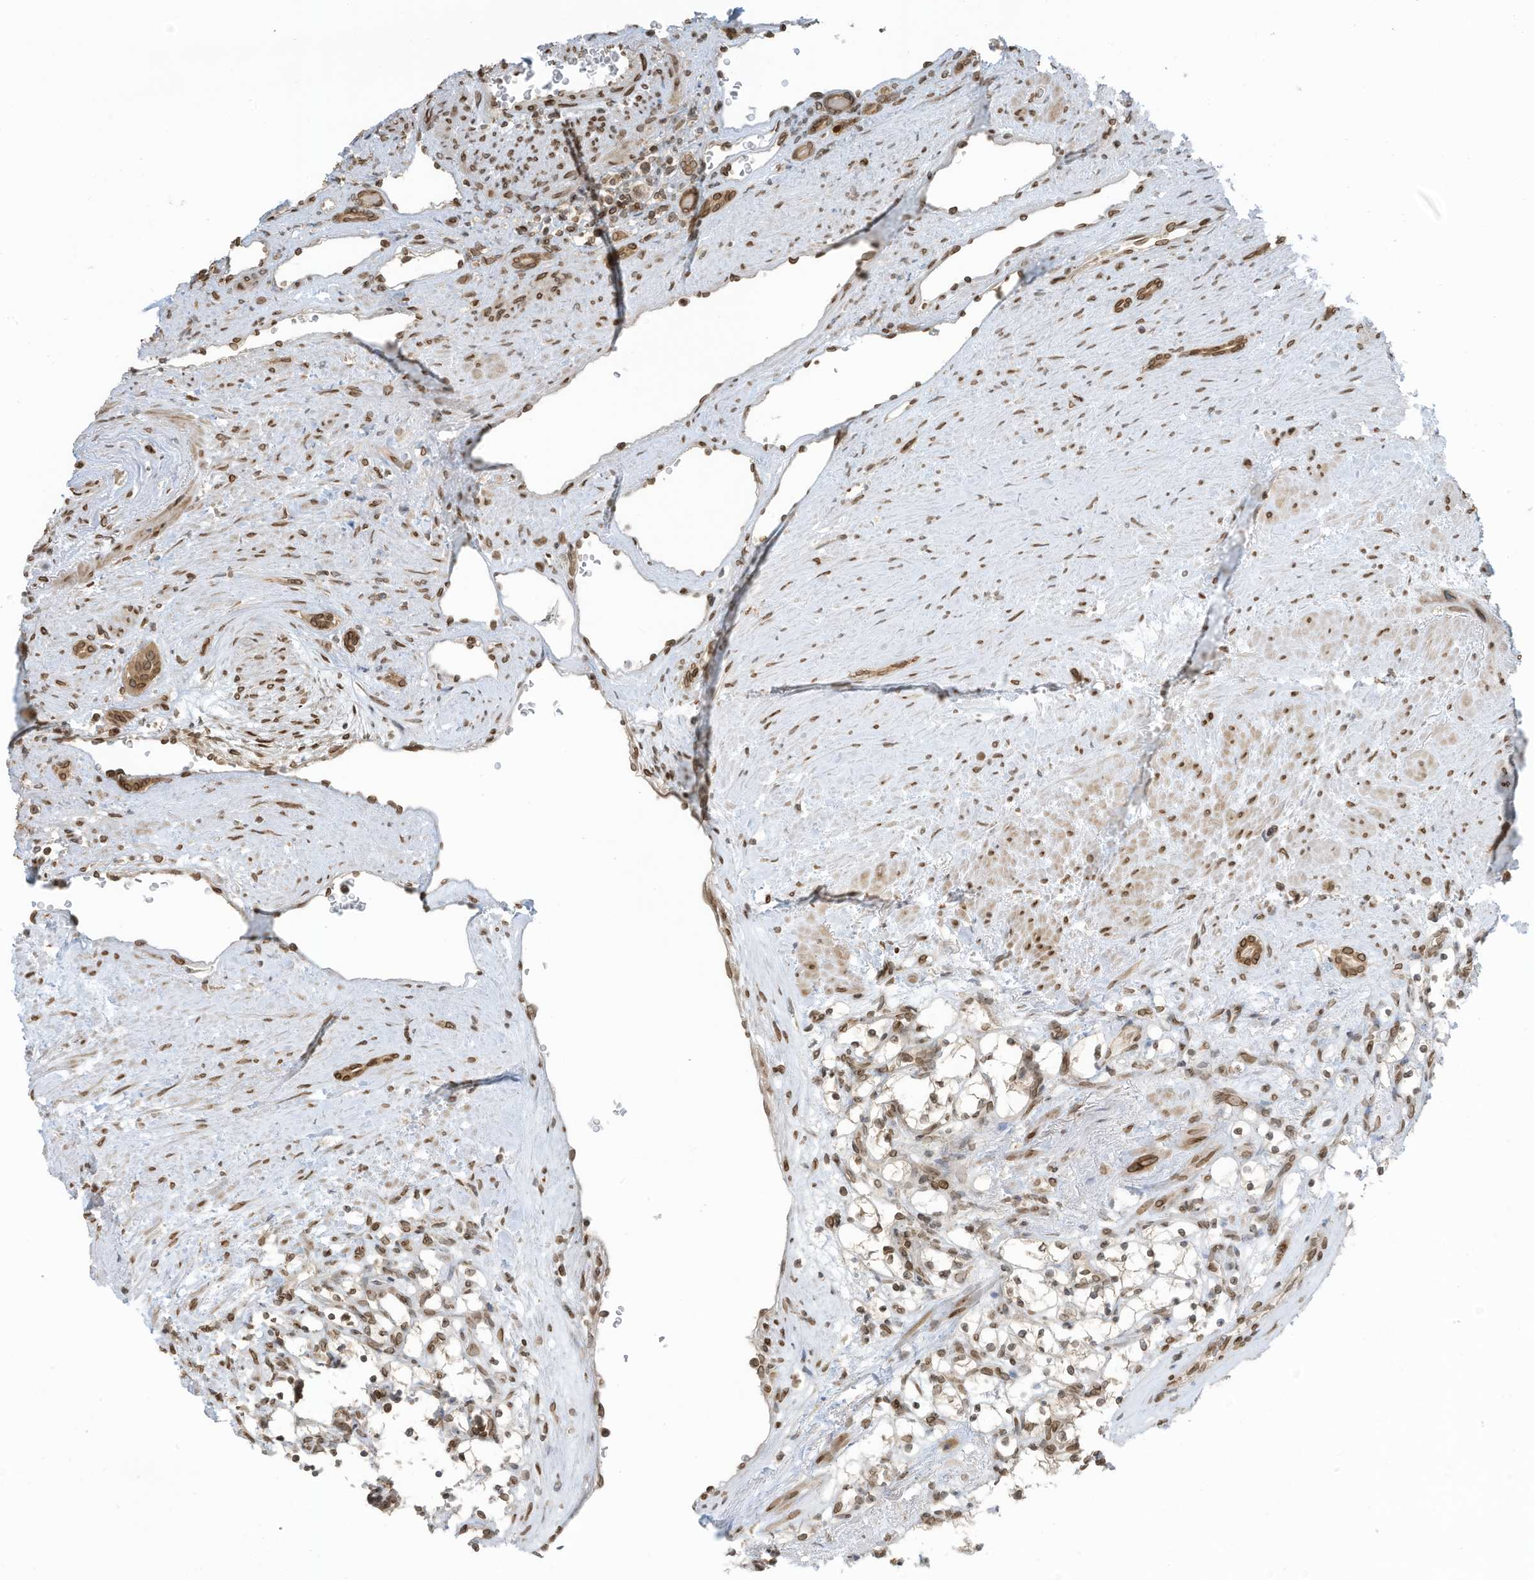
{"staining": {"intensity": "weak", "quantity": ">75%", "location": "nuclear"}, "tissue": "renal cancer", "cell_type": "Tumor cells", "image_type": "cancer", "snomed": [{"axis": "morphology", "description": "Adenocarcinoma, NOS"}, {"axis": "topography", "description": "Kidney"}], "caption": "The immunohistochemical stain labels weak nuclear positivity in tumor cells of renal cancer (adenocarcinoma) tissue.", "gene": "RABL3", "patient": {"sex": "female", "age": 69}}